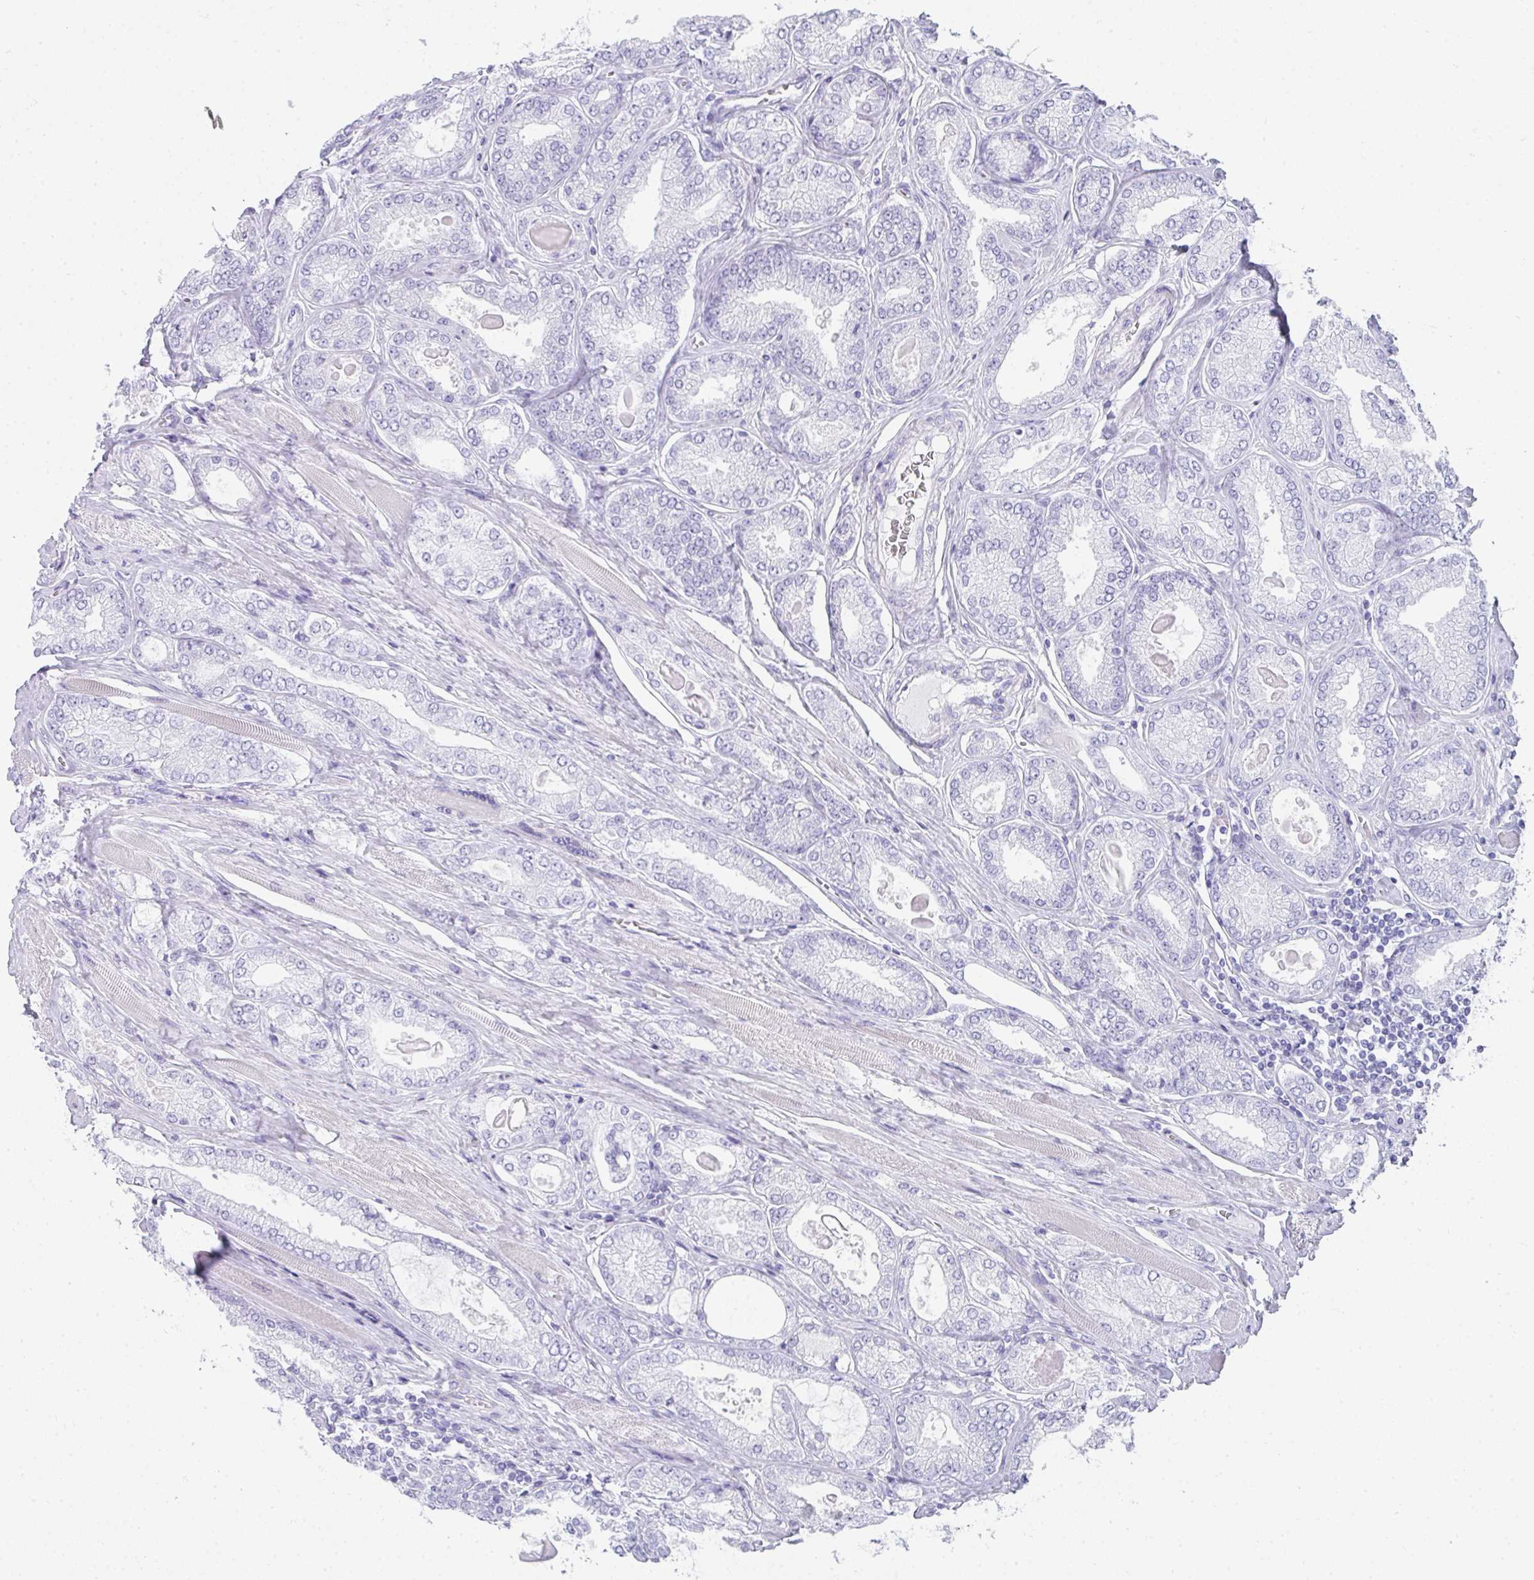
{"staining": {"intensity": "negative", "quantity": "none", "location": "none"}, "tissue": "prostate cancer", "cell_type": "Tumor cells", "image_type": "cancer", "snomed": [{"axis": "morphology", "description": "Adenocarcinoma, High grade"}, {"axis": "topography", "description": "Prostate"}], "caption": "A high-resolution micrograph shows immunohistochemistry staining of prostate cancer (adenocarcinoma (high-grade)), which reveals no significant staining in tumor cells. The staining was performed using DAB to visualize the protein expression in brown, while the nuclei were stained in blue with hematoxylin (Magnification: 20x).", "gene": "RLF", "patient": {"sex": "male", "age": 68}}